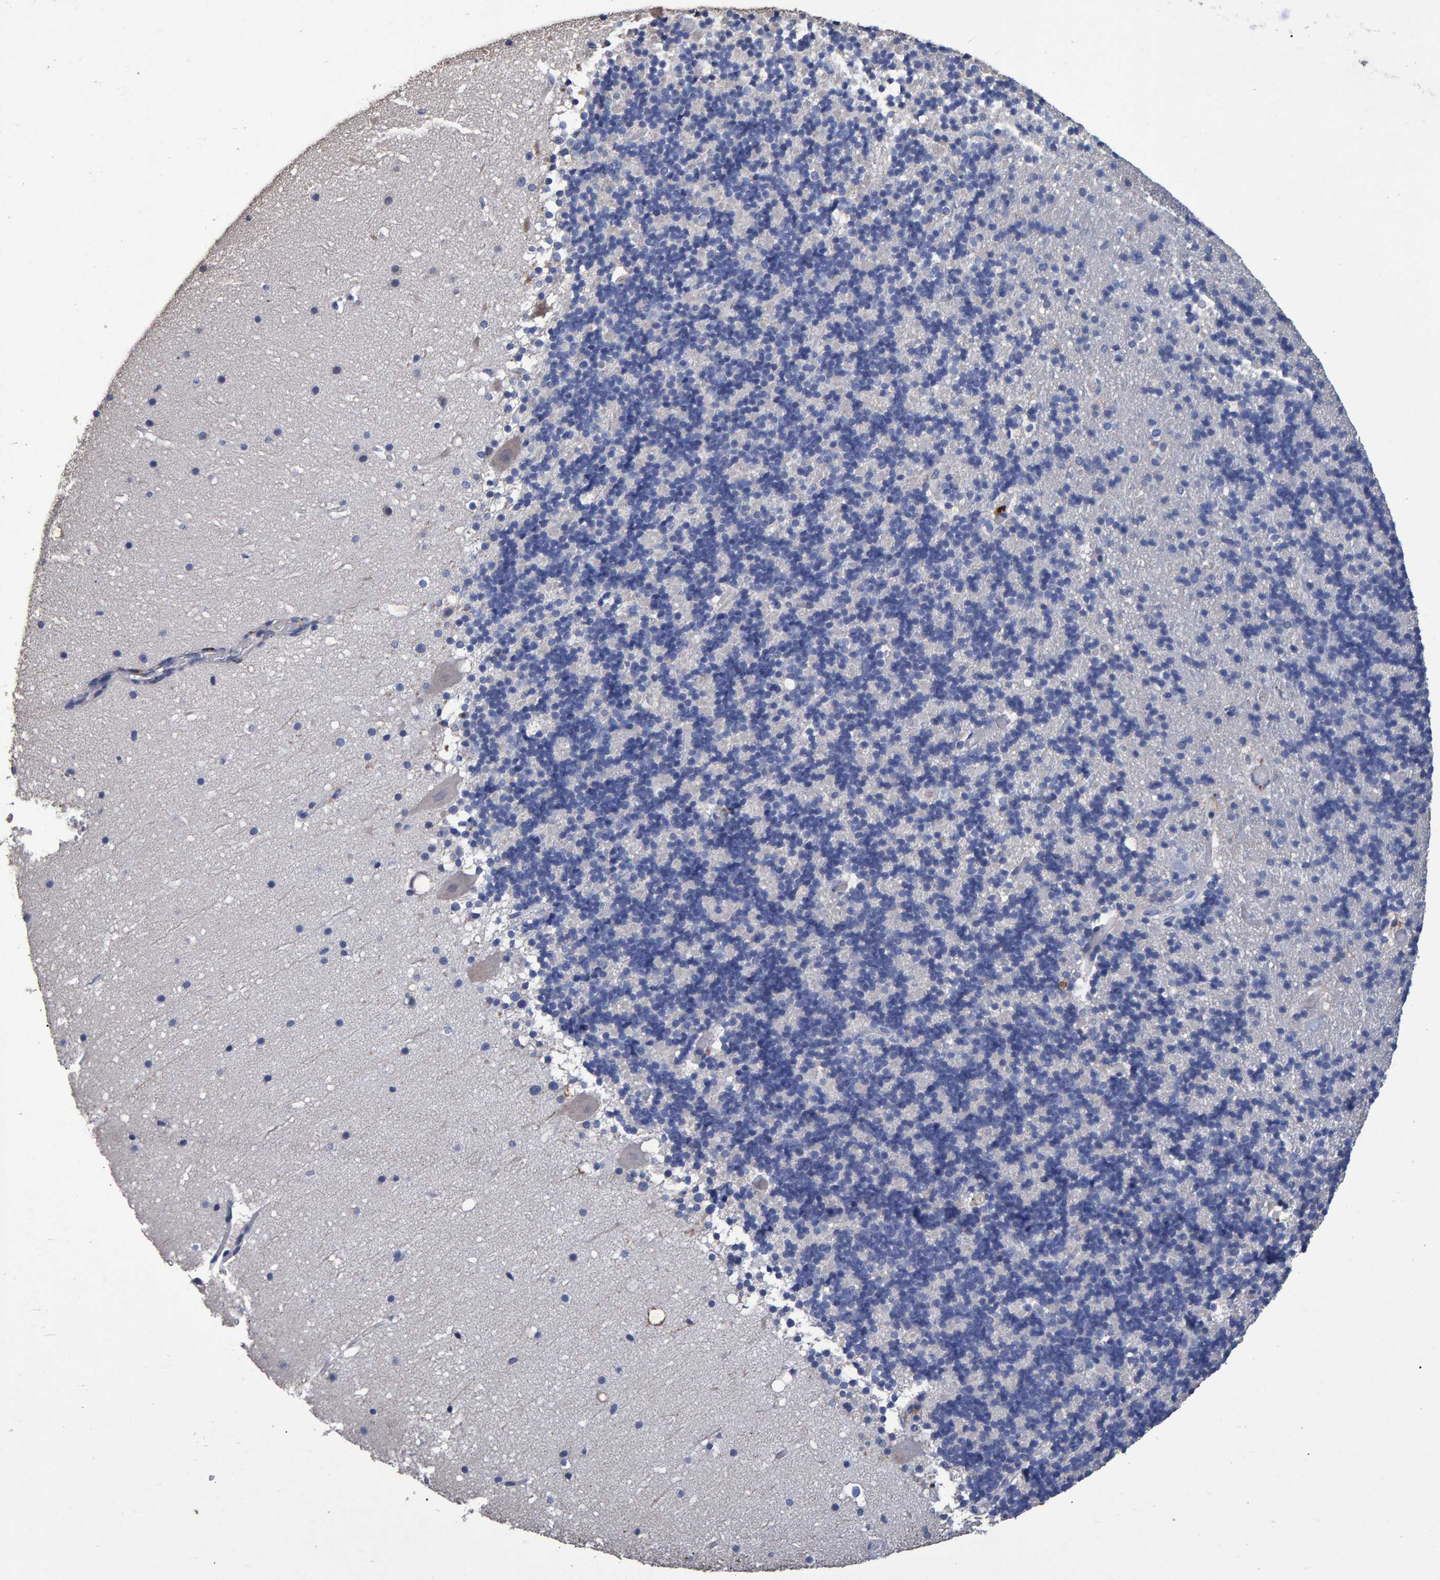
{"staining": {"intensity": "negative", "quantity": "none", "location": "none"}, "tissue": "cerebellum", "cell_type": "Cells in granular layer", "image_type": "normal", "snomed": [{"axis": "morphology", "description": "Normal tissue, NOS"}, {"axis": "topography", "description": "Cerebellum"}], "caption": "IHC histopathology image of unremarkable cerebellum: cerebellum stained with DAB (3,3'-diaminobenzidine) shows no significant protein staining in cells in granular layer.", "gene": "HEMGN", "patient": {"sex": "male", "age": 57}}